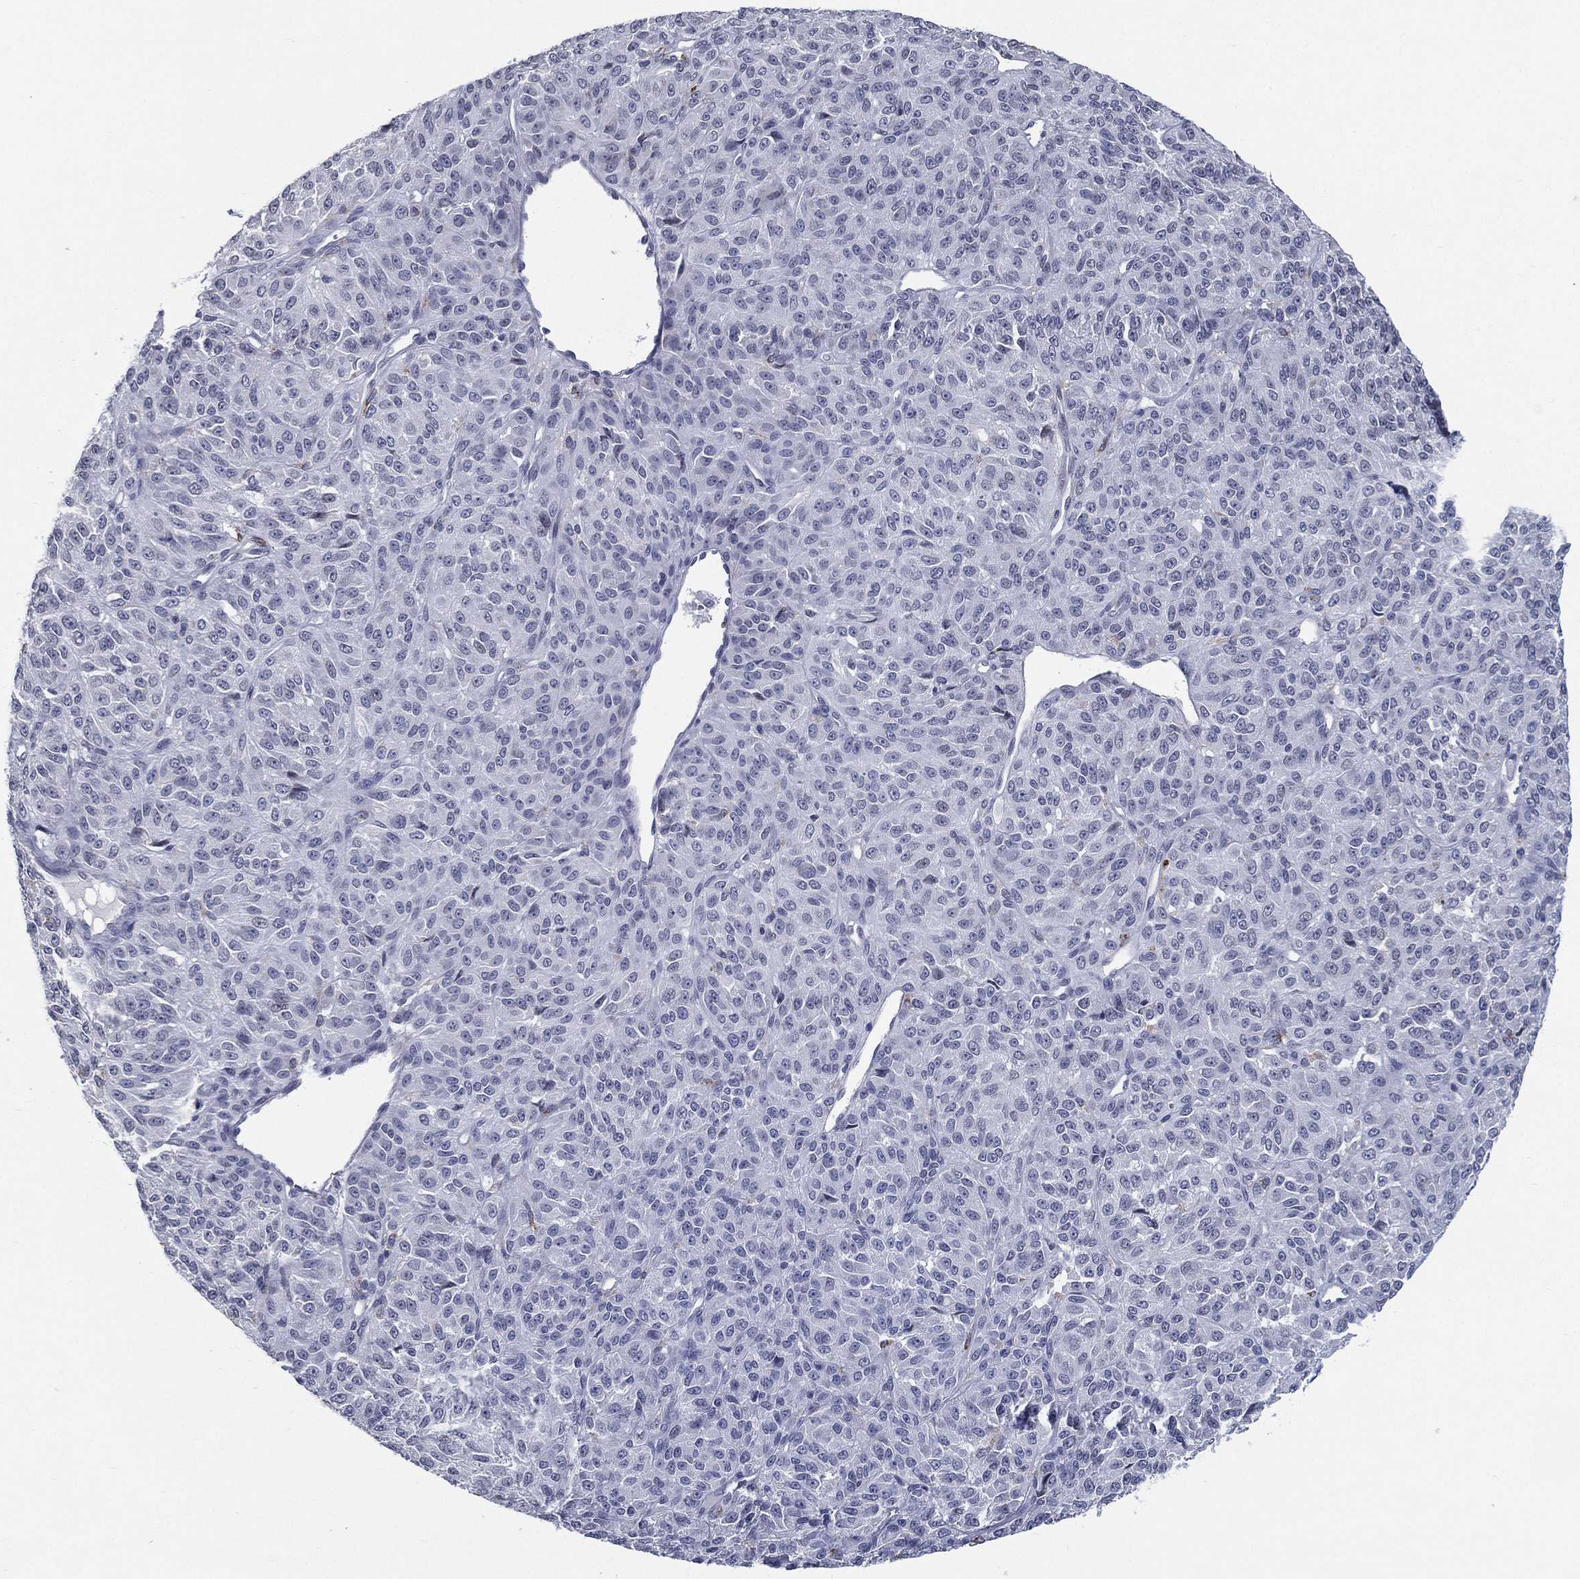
{"staining": {"intensity": "negative", "quantity": "none", "location": "none"}, "tissue": "melanoma", "cell_type": "Tumor cells", "image_type": "cancer", "snomed": [{"axis": "morphology", "description": "Malignant melanoma, Metastatic site"}, {"axis": "topography", "description": "Brain"}], "caption": "Human malignant melanoma (metastatic site) stained for a protein using immunohistochemistry (IHC) displays no staining in tumor cells.", "gene": "EVI2B", "patient": {"sex": "female", "age": 56}}